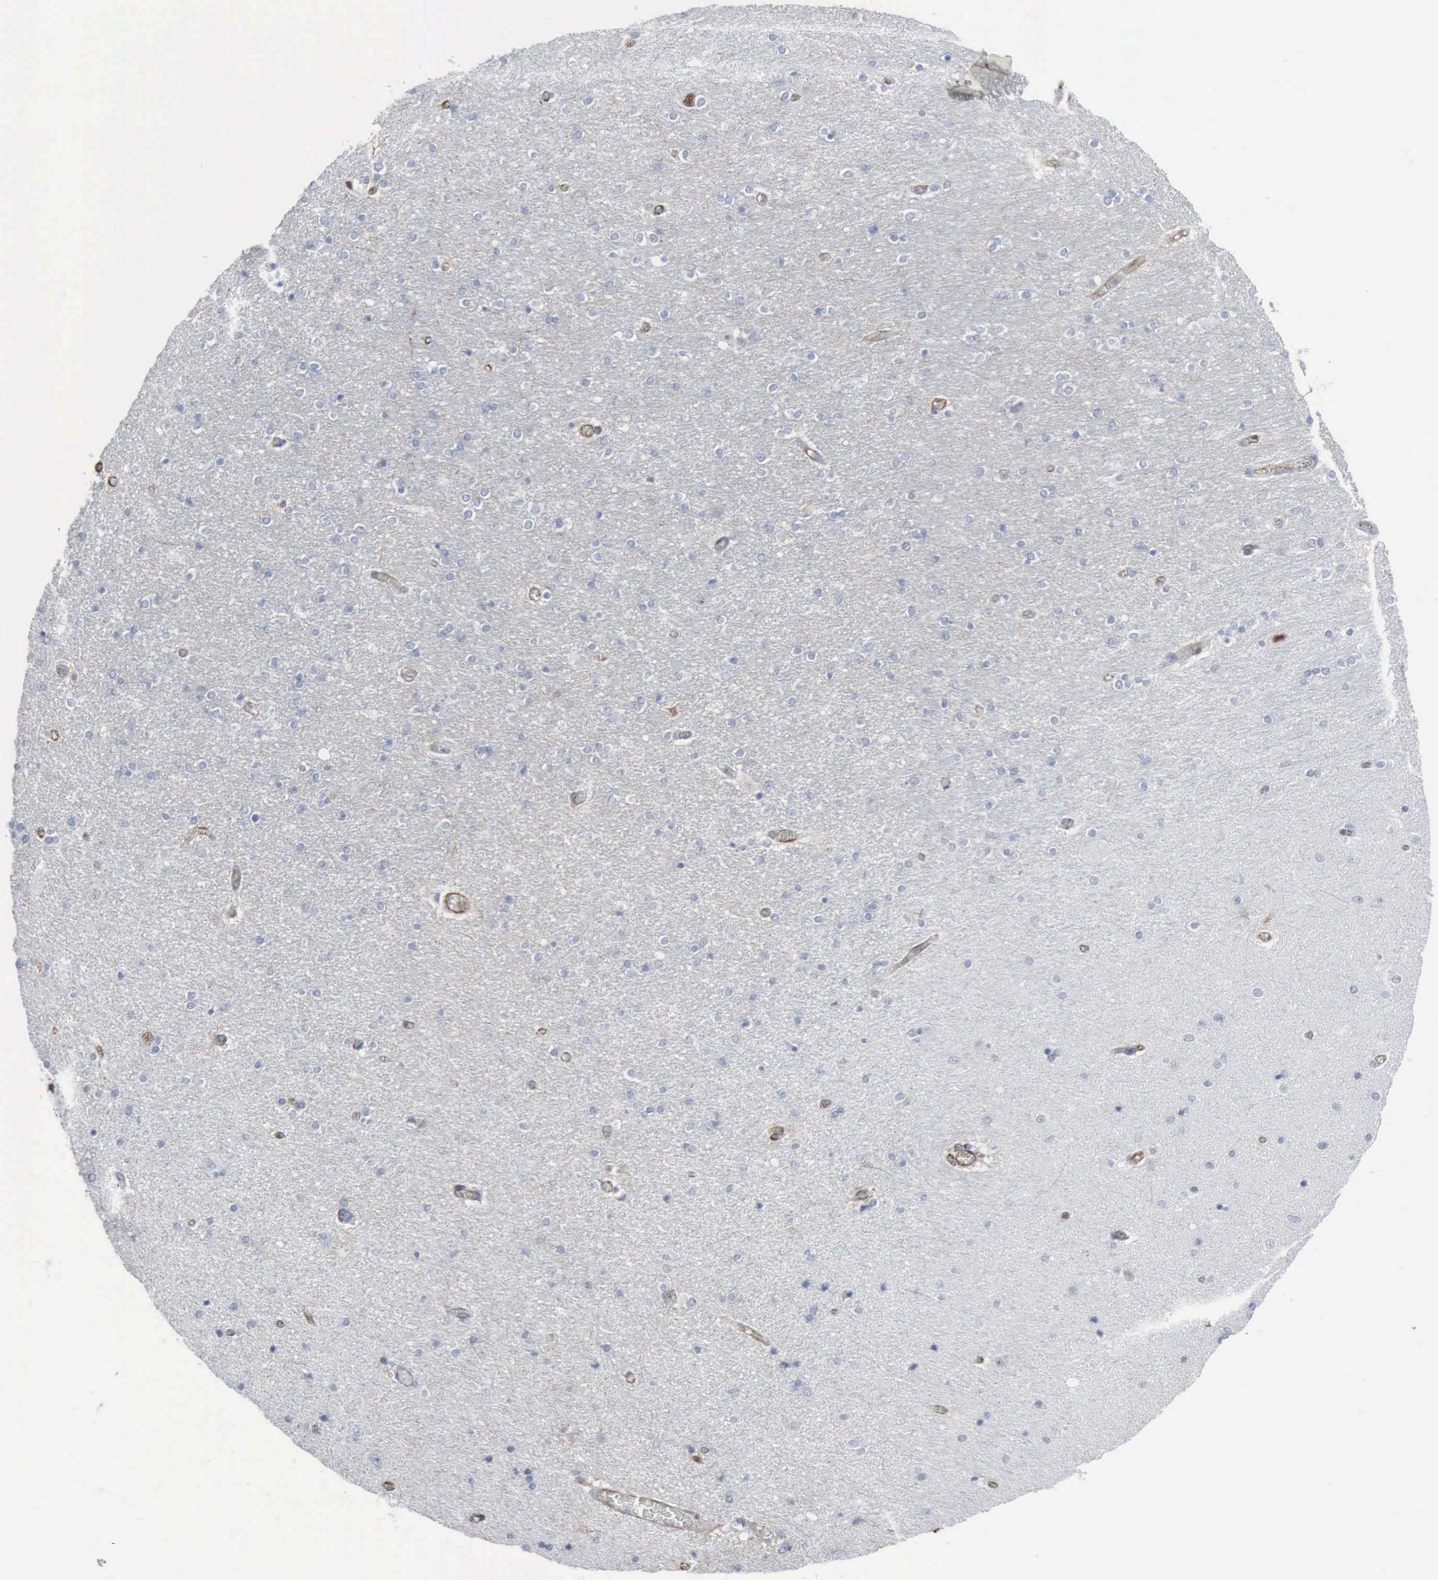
{"staining": {"intensity": "weak", "quantity": "<25%", "location": "cytoplasmic/membranous"}, "tissue": "hippocampus", "cell_type": "Glial cells", "image_type": "normal", "snomed": [{"axis": "morphology", "description": "Normal tissue, NOS"}, {"axis": "topography", "description": "Hippocampus"}], "caption": "Hippocampus stained for a protein using IHC shows no expression glial cells.", "gene": "CCNE1", "patient": {"sex": "female", "age": 54}}